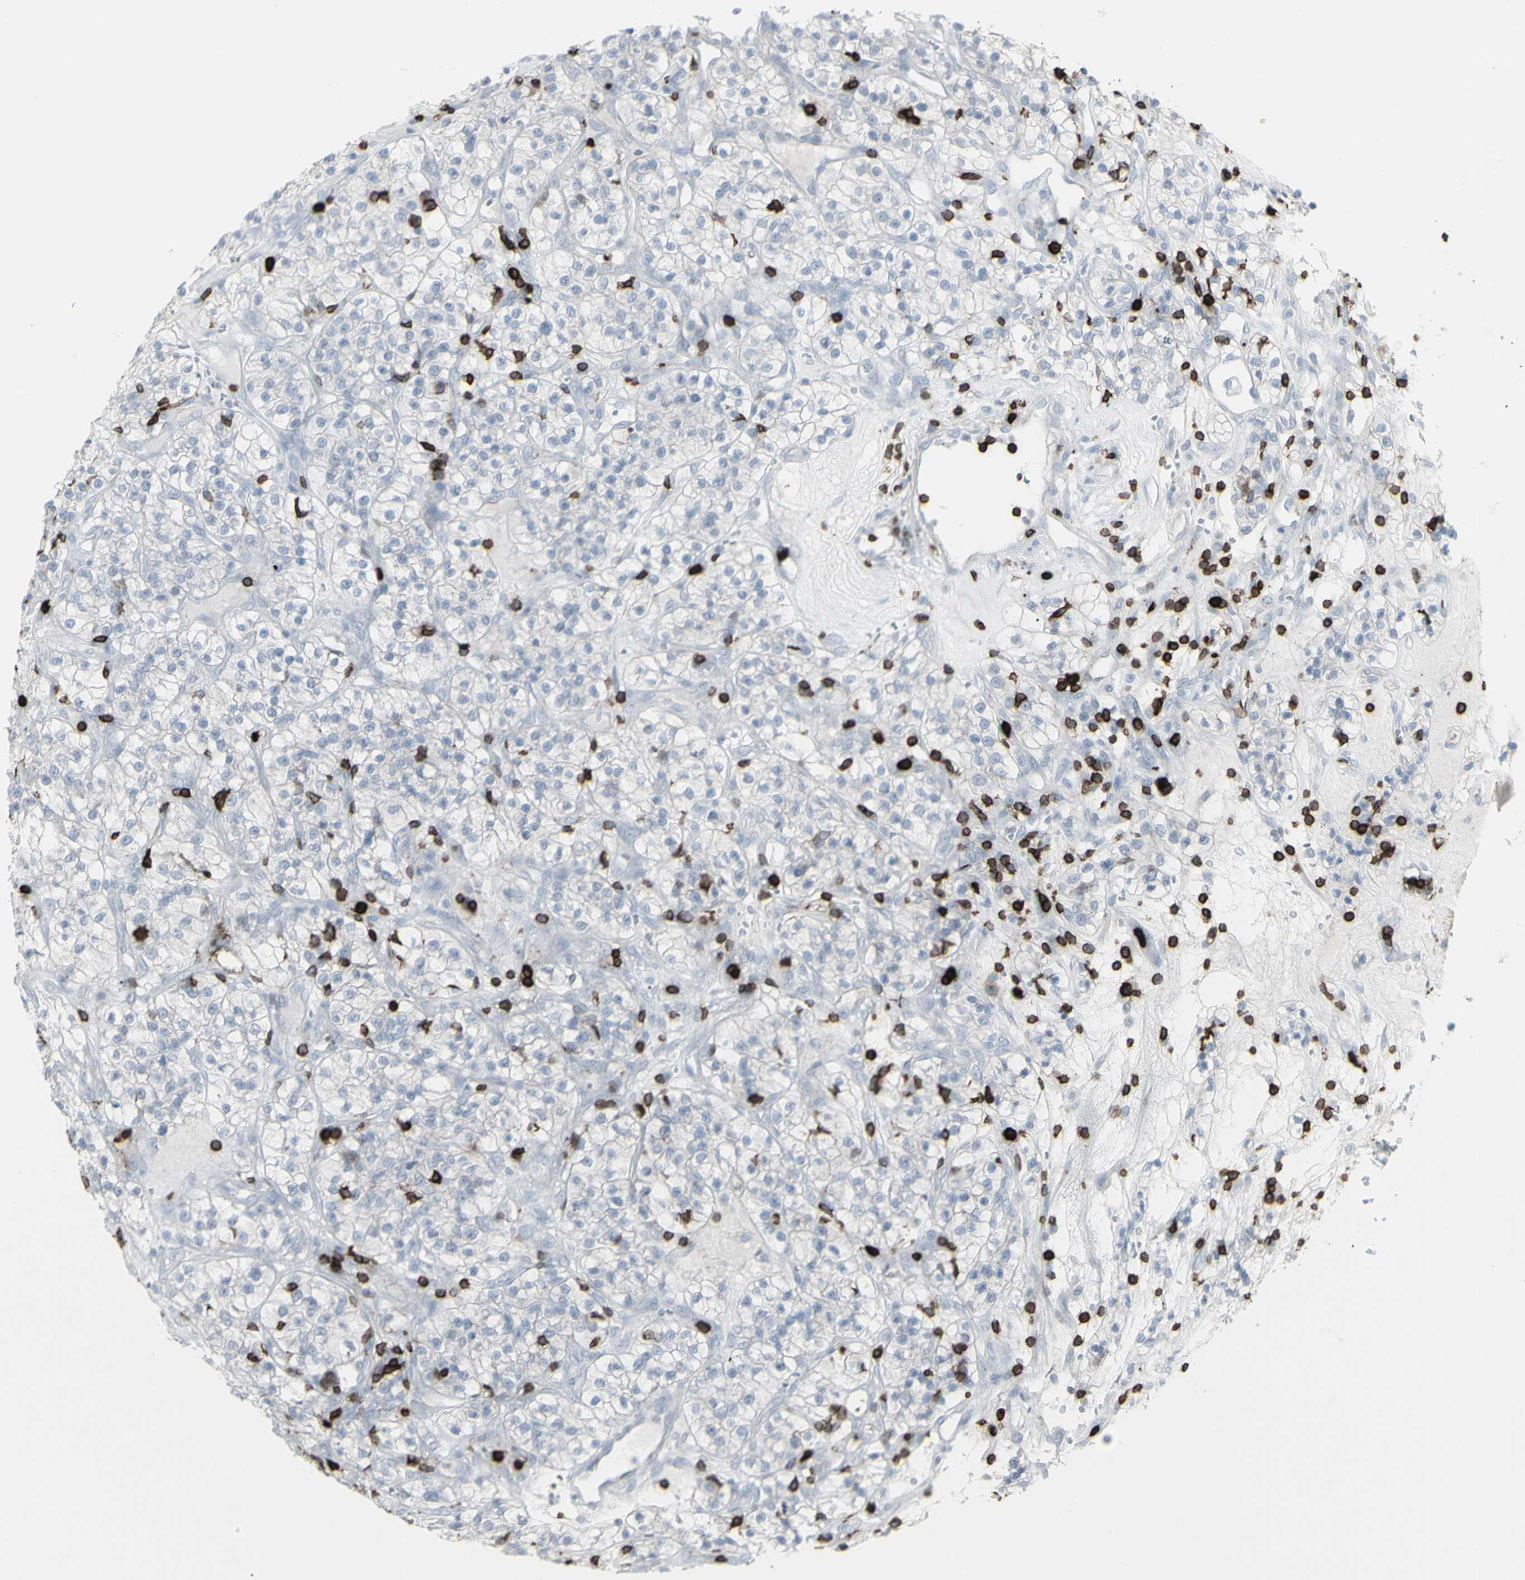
{"staining": {"intensity": "negative", "quantity": "none", "location": "none"}, "tissue": "renal cancer", "cell_type": "Tumor cells", "image_type": "cancer", "snomed": [{"axis": "morphology", "description": "Adenocarcinoma, NOS"}, {"axis": "topography", "description": "Kidney"}], "caption": "This is an immunohistochemistry (IHC) image of human adenocarcinoma (renal). There is no positivity in tumor cells.", "gene": "CD247", "patient": {"sex": "female", "age": 57}}